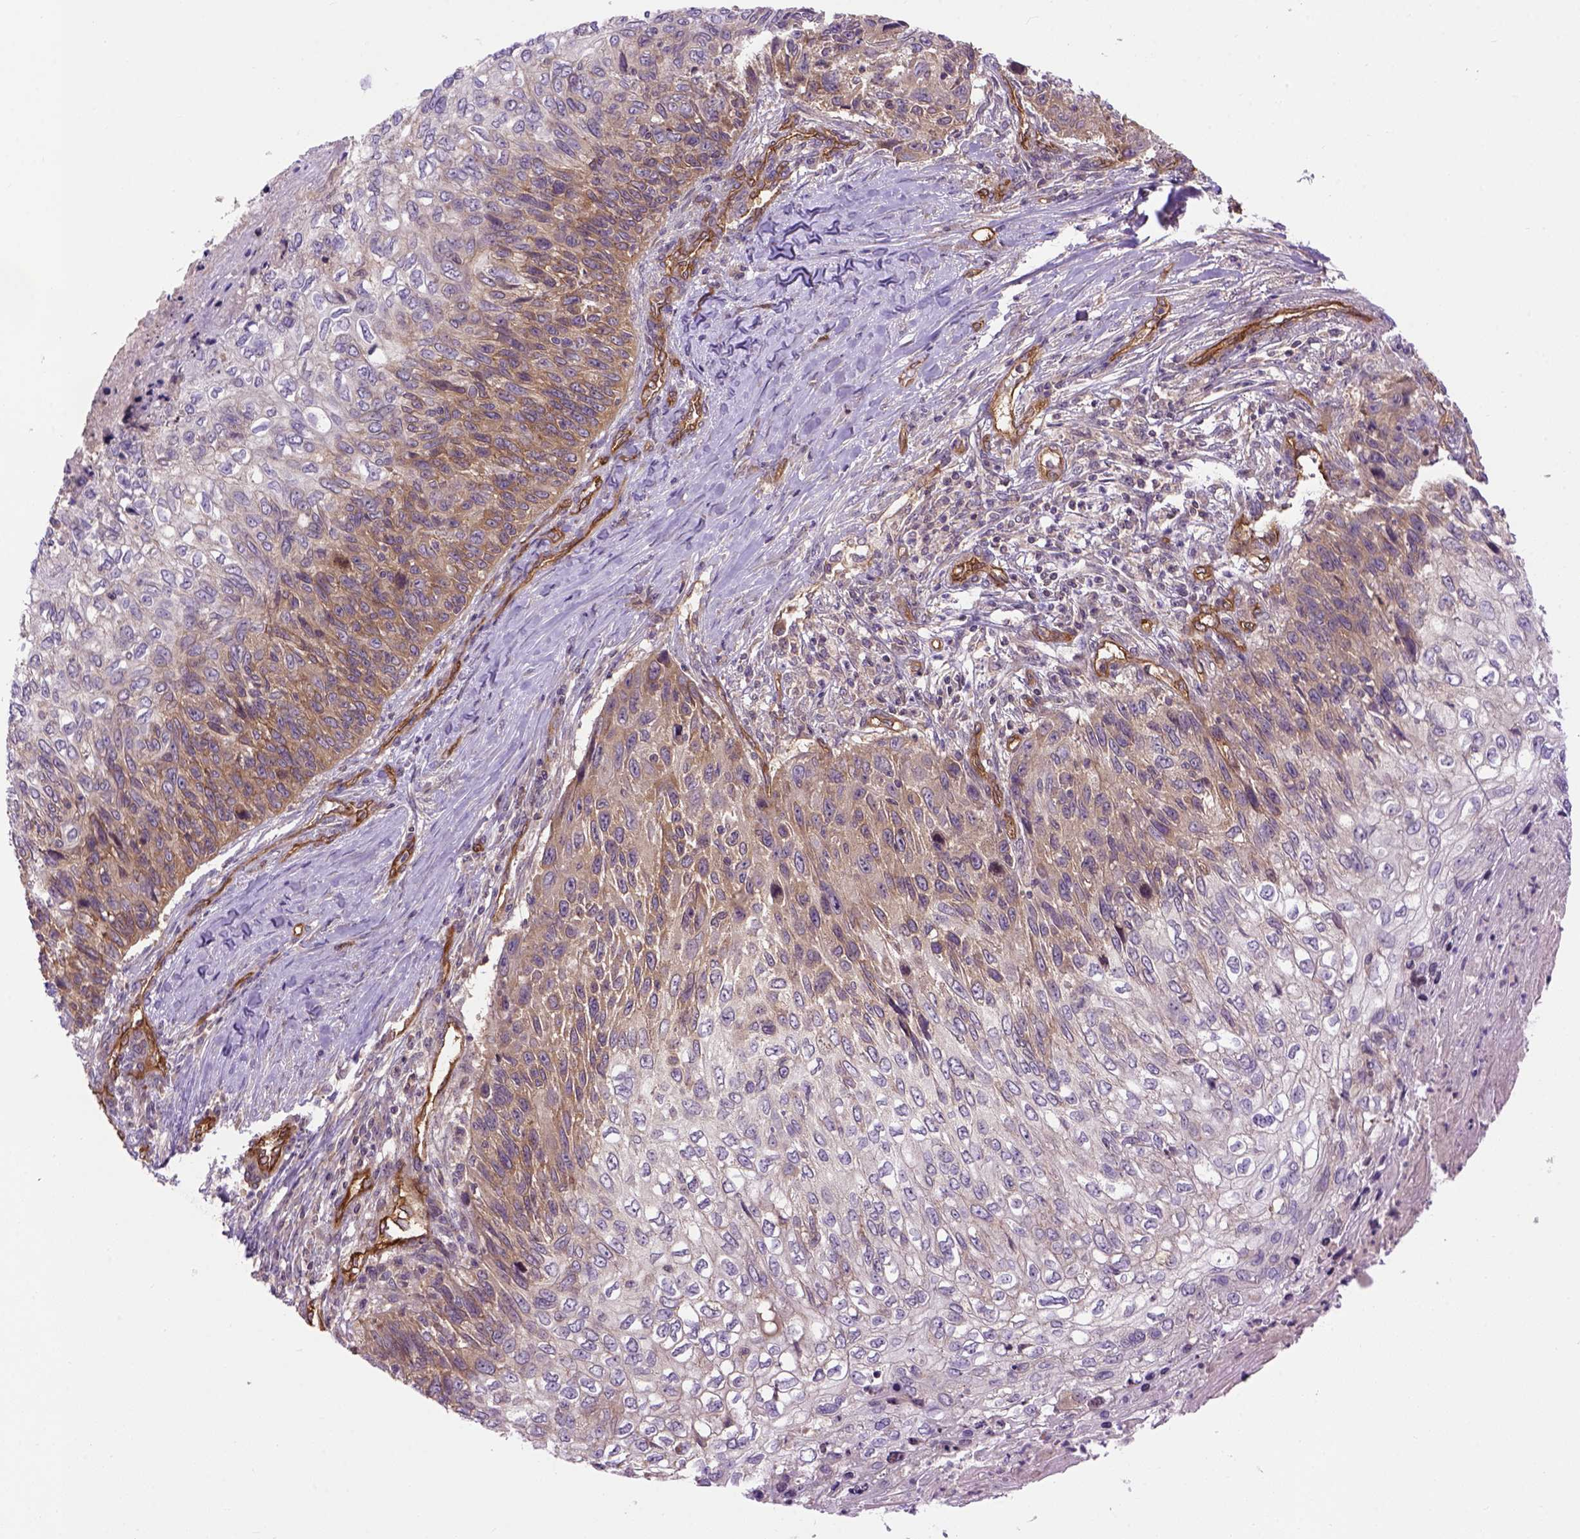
{"staining": {"intensity": "moderate", "quantity": "25%-75%", "location": "cytoplasmic/membranous"}, "tissue": "skin cancer", "cell_type": "Tumor cells", "image_type": "cancer", "snomed": [{"axis": "morphology", "description": "Squamous cell carcinoma, NOS"}, {"axis": "topography", "description": "Skin"}], "caption": "Skin cancer (squamous cell carcinoma) stained with a brown dye exhibits moderate cytoplasmic/membranous positive positivity in about 25%-75% of tumor cells.", "gene": "CASKIN2", "patient": {"sex": "male", "age": 92}}